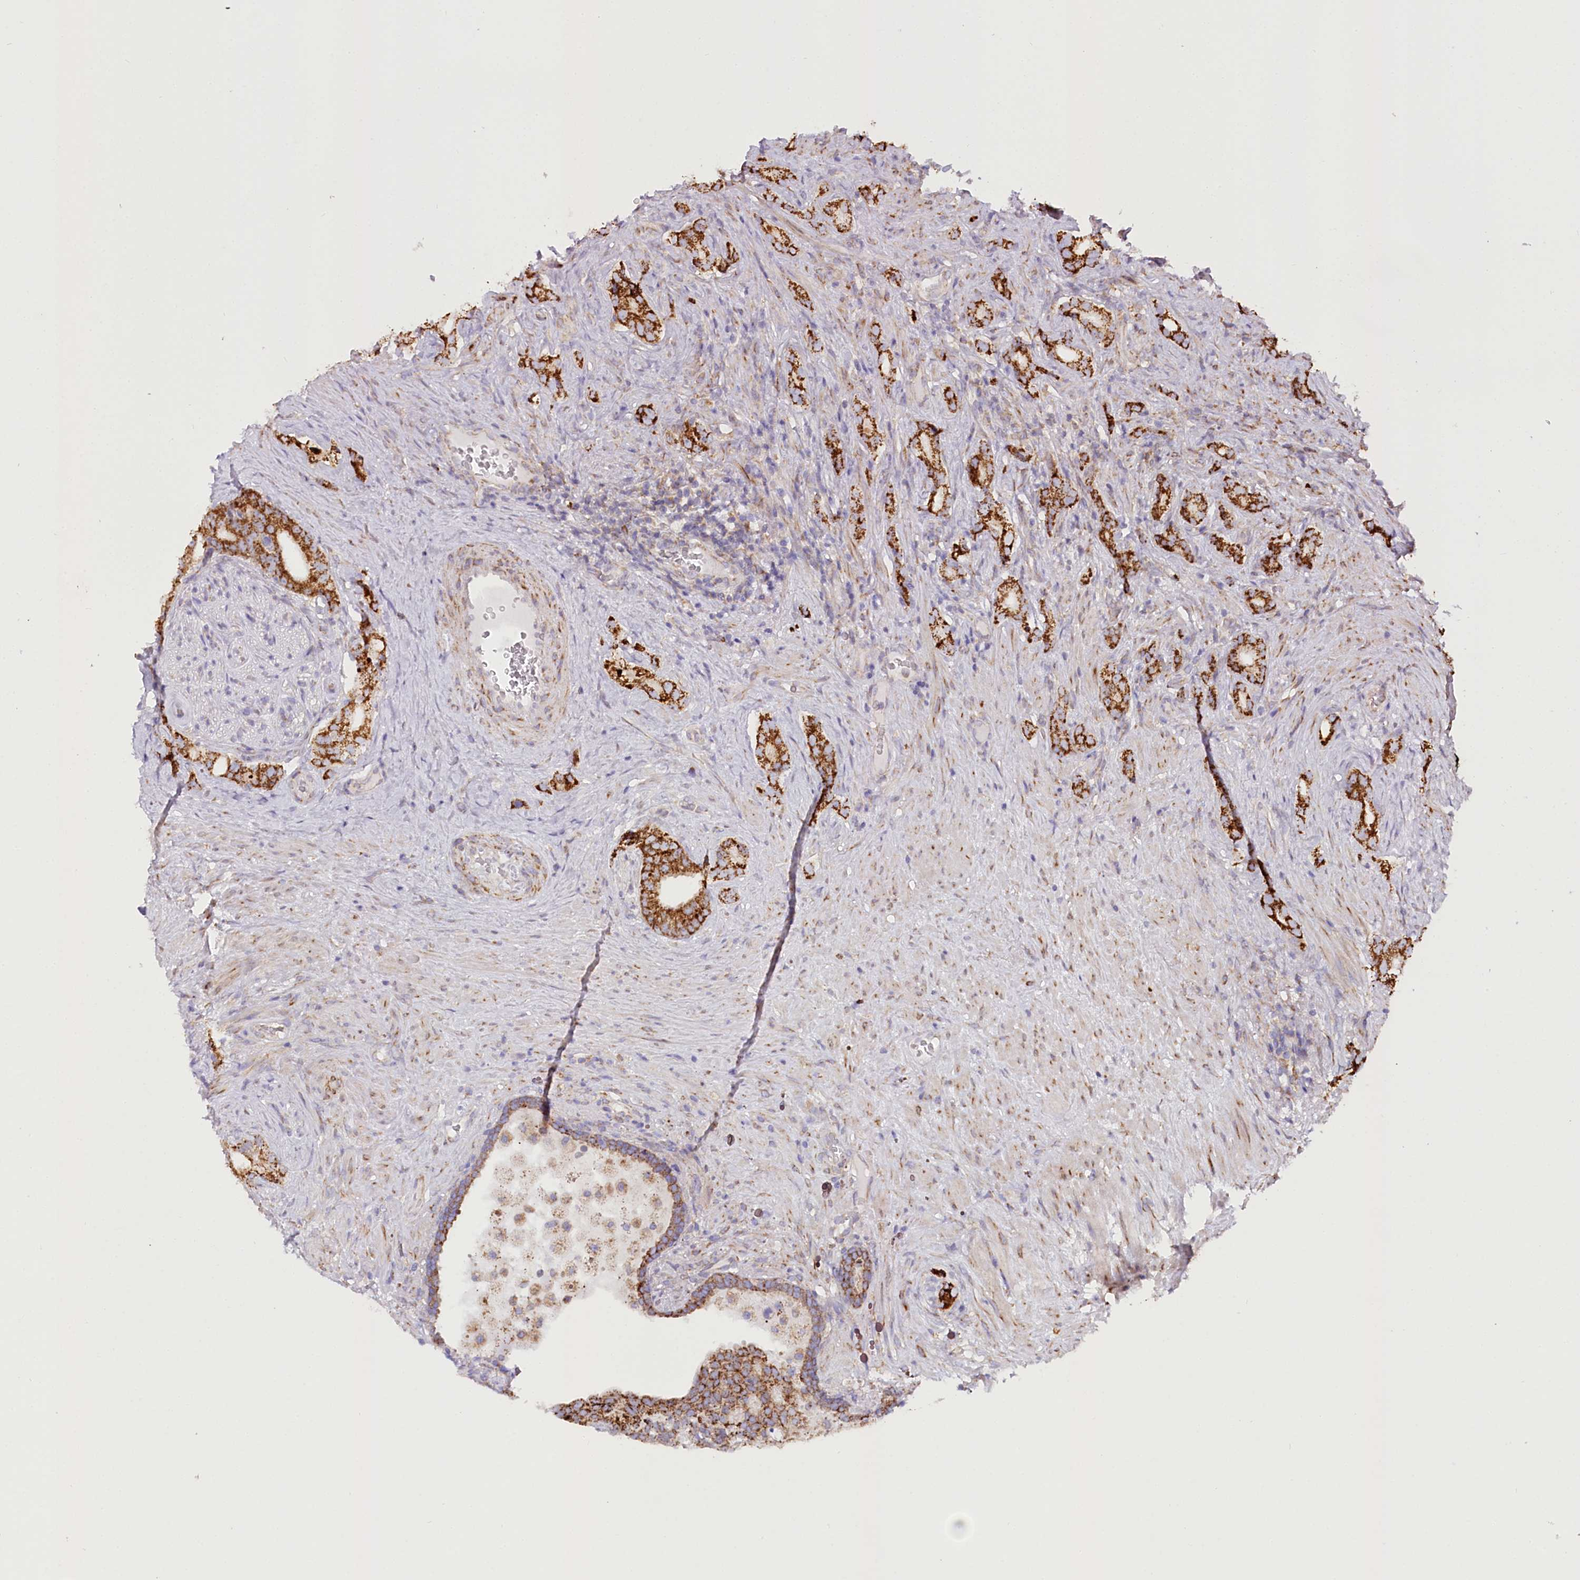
{"staining": {"intensity": "strong", "quantity": ">75%", "location": "cytoplasmic/membranous"}, "tissue": "prostate cancer", "cell_type": "Tumor cells", "image_type": "cancer", "snomed": [{"axis": "morphology", "description": "Adenocarcinoma, Low grade"}, {"axis": "topography", "description": "Prostate"}], "caption": "Human prostate adenocarcinoma (low-grade) stained with a brown dye reveals strong cytoplasmic/membranous positive staining in about >75% of tumor cells.", "gene": "THUMPD3", "patient": {"sex": "male", "age": 71}}